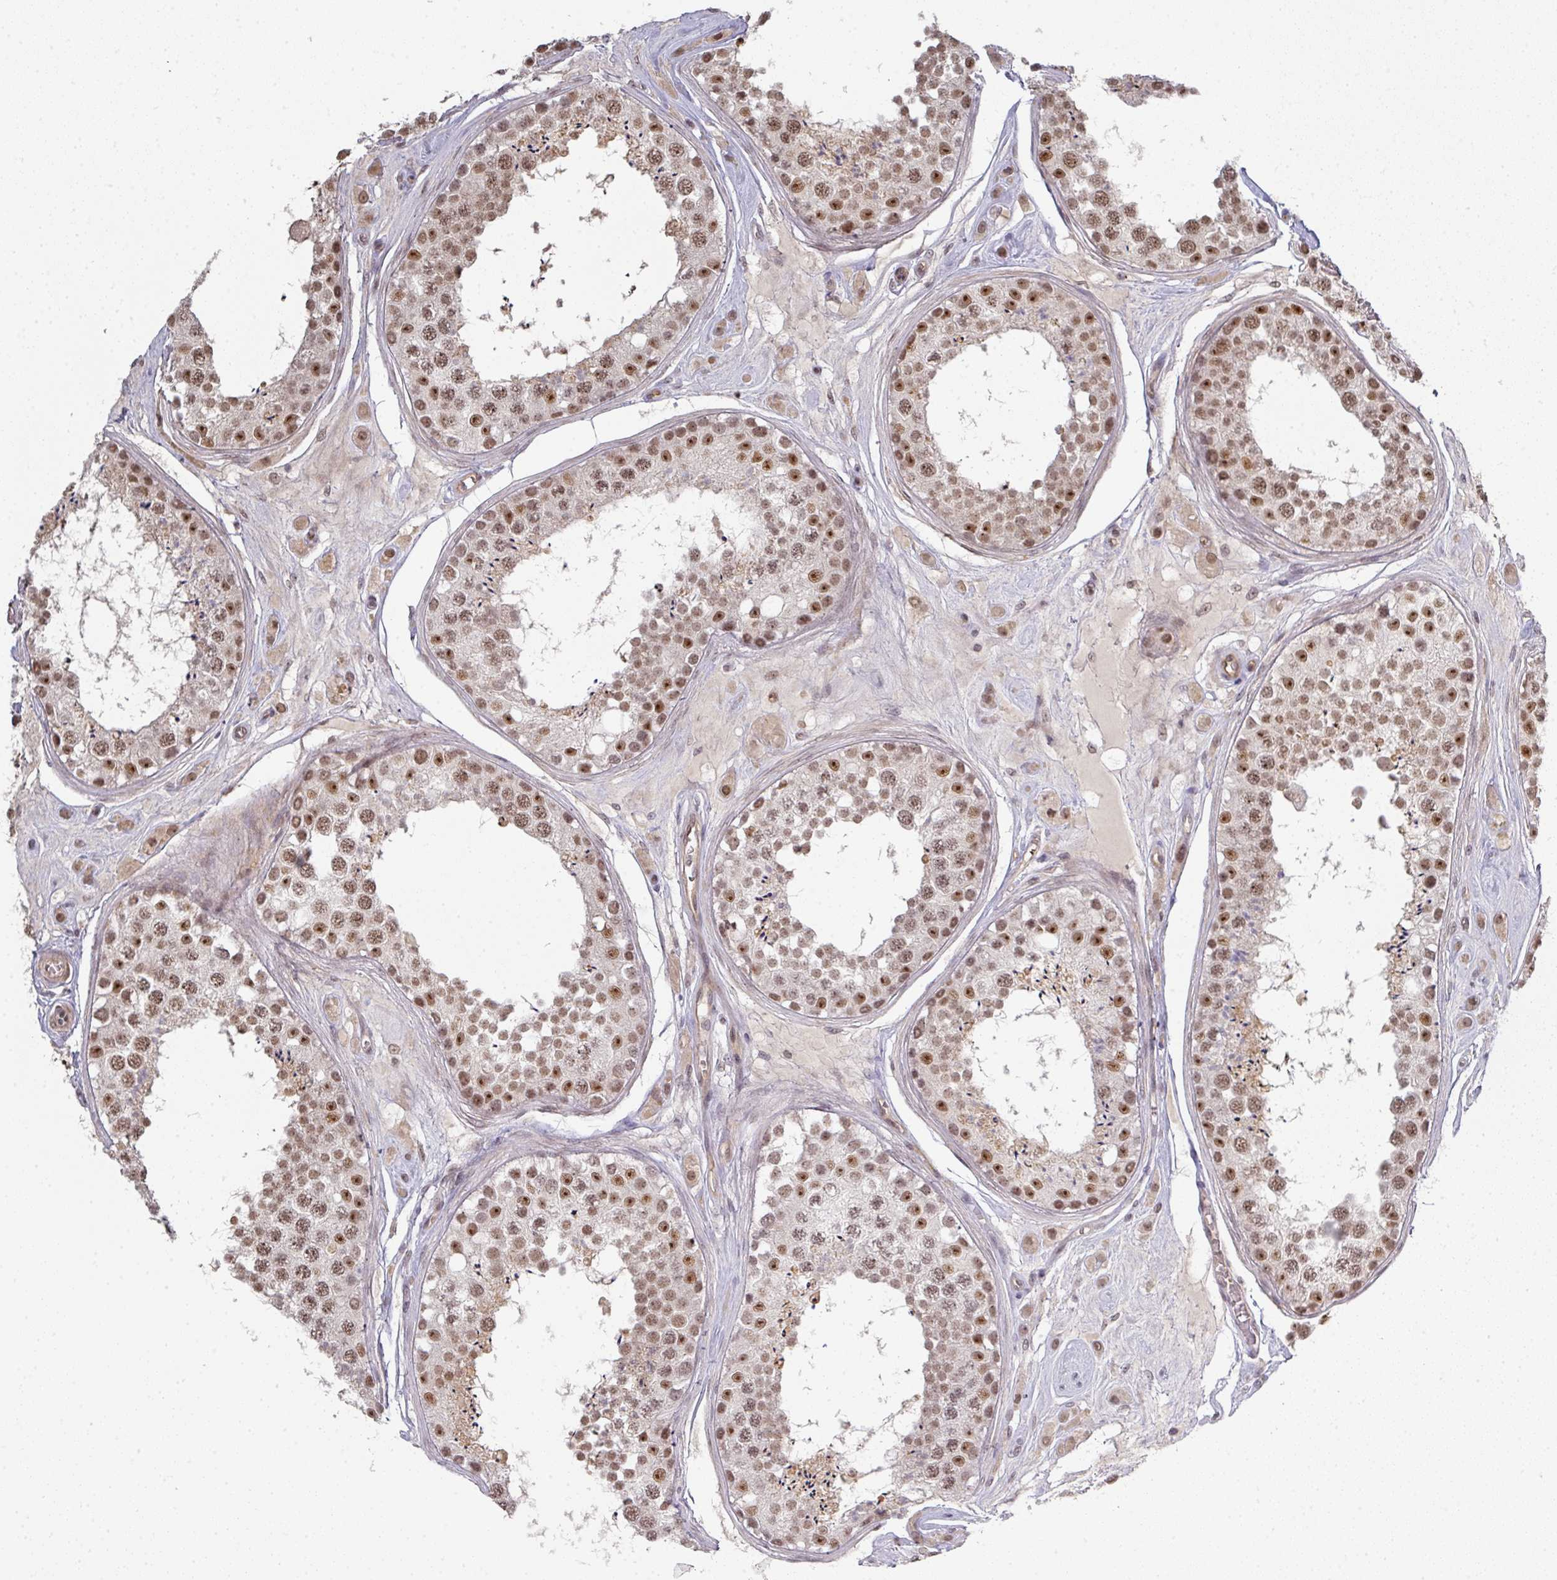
{"staining": {"intensity": "moderate", "quantity": ">75%", "location": "cytoplasmic/membranous,nuclear"}, "tissue": "testis", "cell_type": "Cells in seminiferous ducts", "image_type": "normal", "snomed": [{"axis": "morphology", "description": "Normal tissue, NOS"}, {"axis": "topography", "description": "Testis"}], "caption": "An immunohistochemistry (IHC) histopathology image of benign tissue is shown. Protein staining in brown labels moderate cytoplasmic/membranous,nuclear positivity in testis within cells in seminiferous ducts.", "gene": "GTF2H3", "patient": {"sex": "male", "age": 25}}